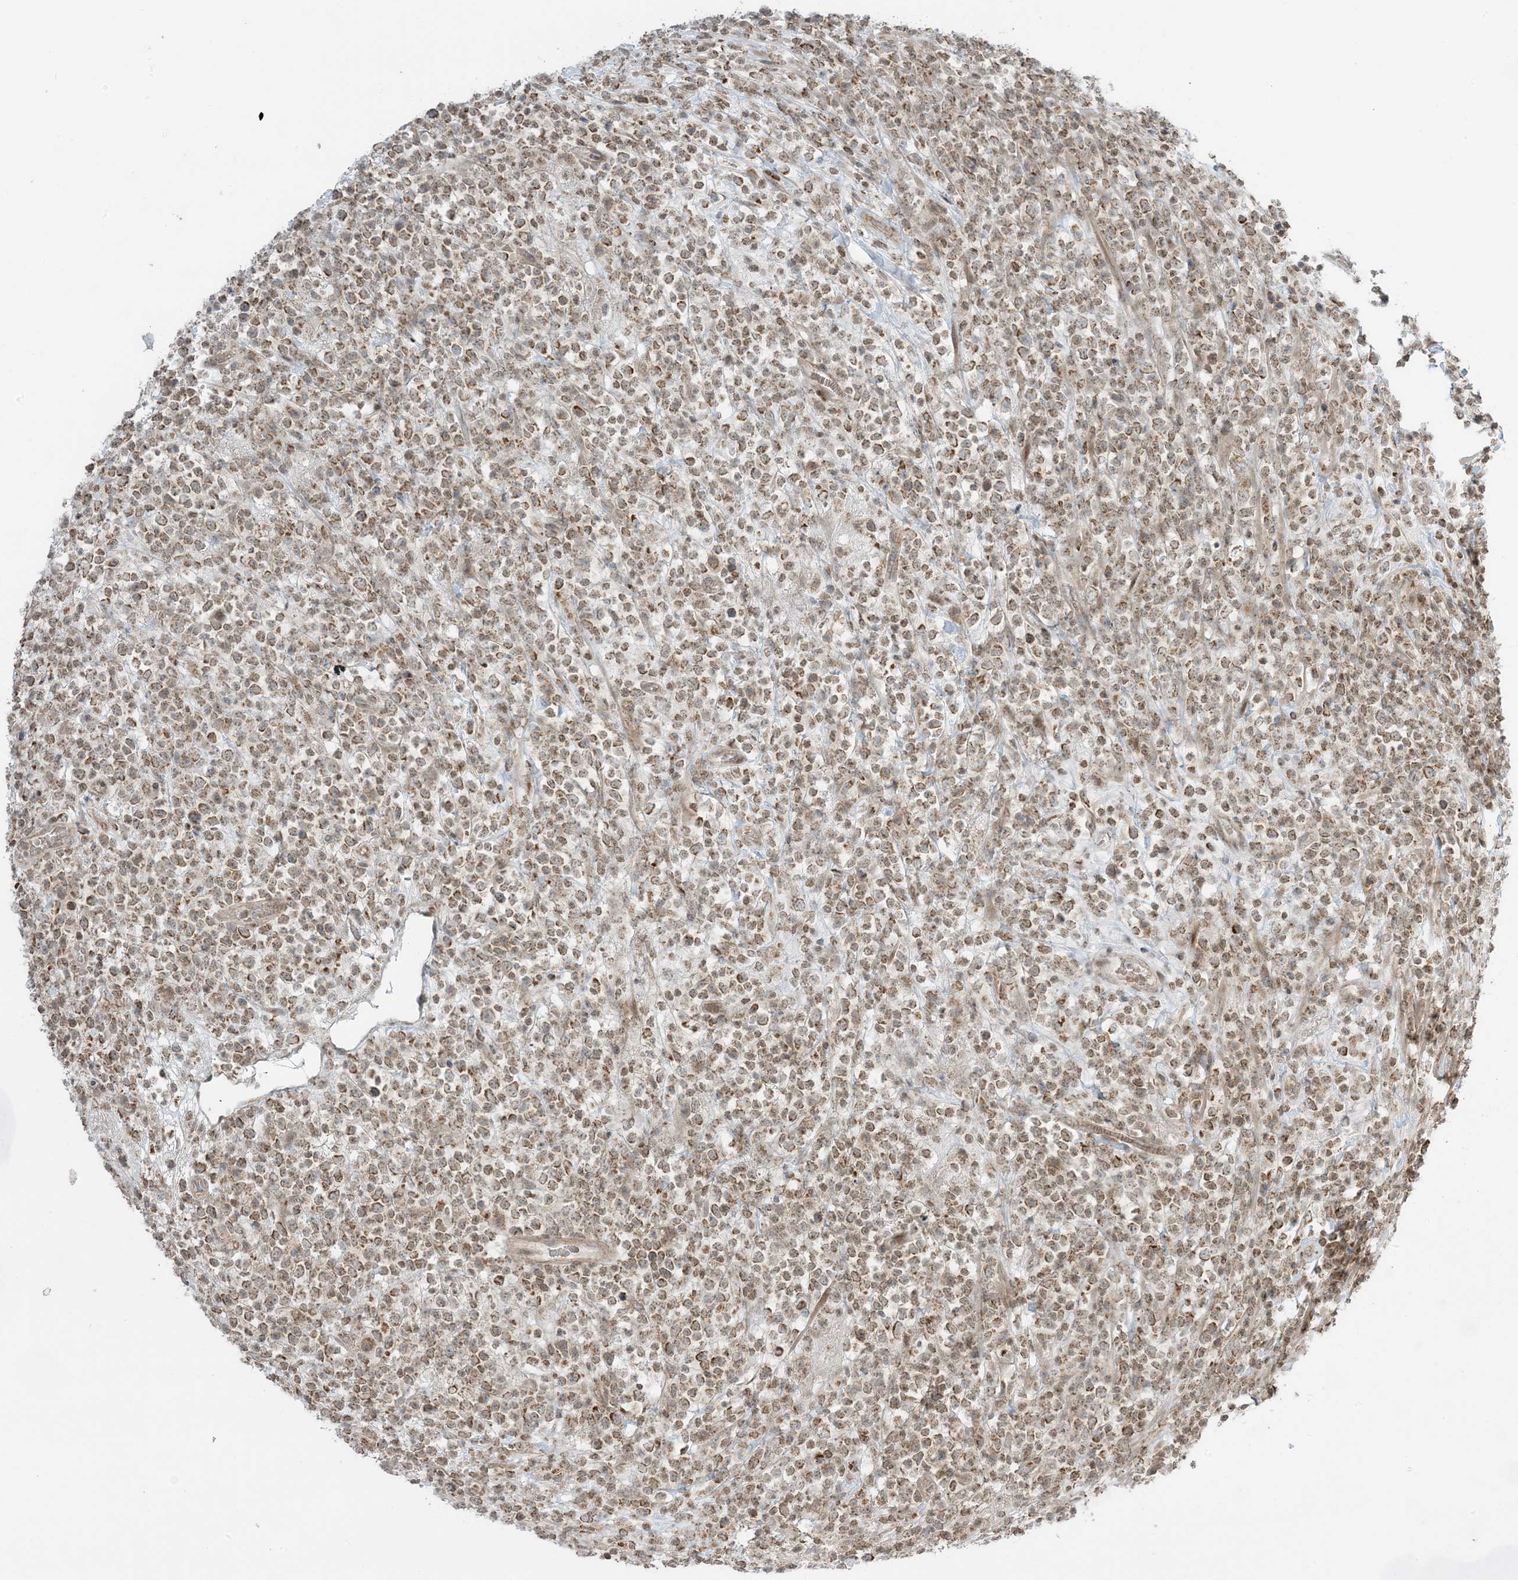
{"staining": {"intensity": "moderate", "quantity": ">75%", "location": "cytoplasmic/membranous"}, "tissue": "lymphoma", "cell_type": "Tumor cells", "image_type": "cancer", "snomed": [{"axis": "morphology", "description": "Malignant lymphoma, non-Hodgkin's type, High grade"}, {"axis": "topography", "description": "Colon"}], "caption": "Human lymphoma stained for a protein (brown) demonstrates moderate cytoplasmic/membranous positive positivity in about >75% of tumor cells.", "gene": "PHLDB2", "patient": {"sex": "female", "age": 53}}